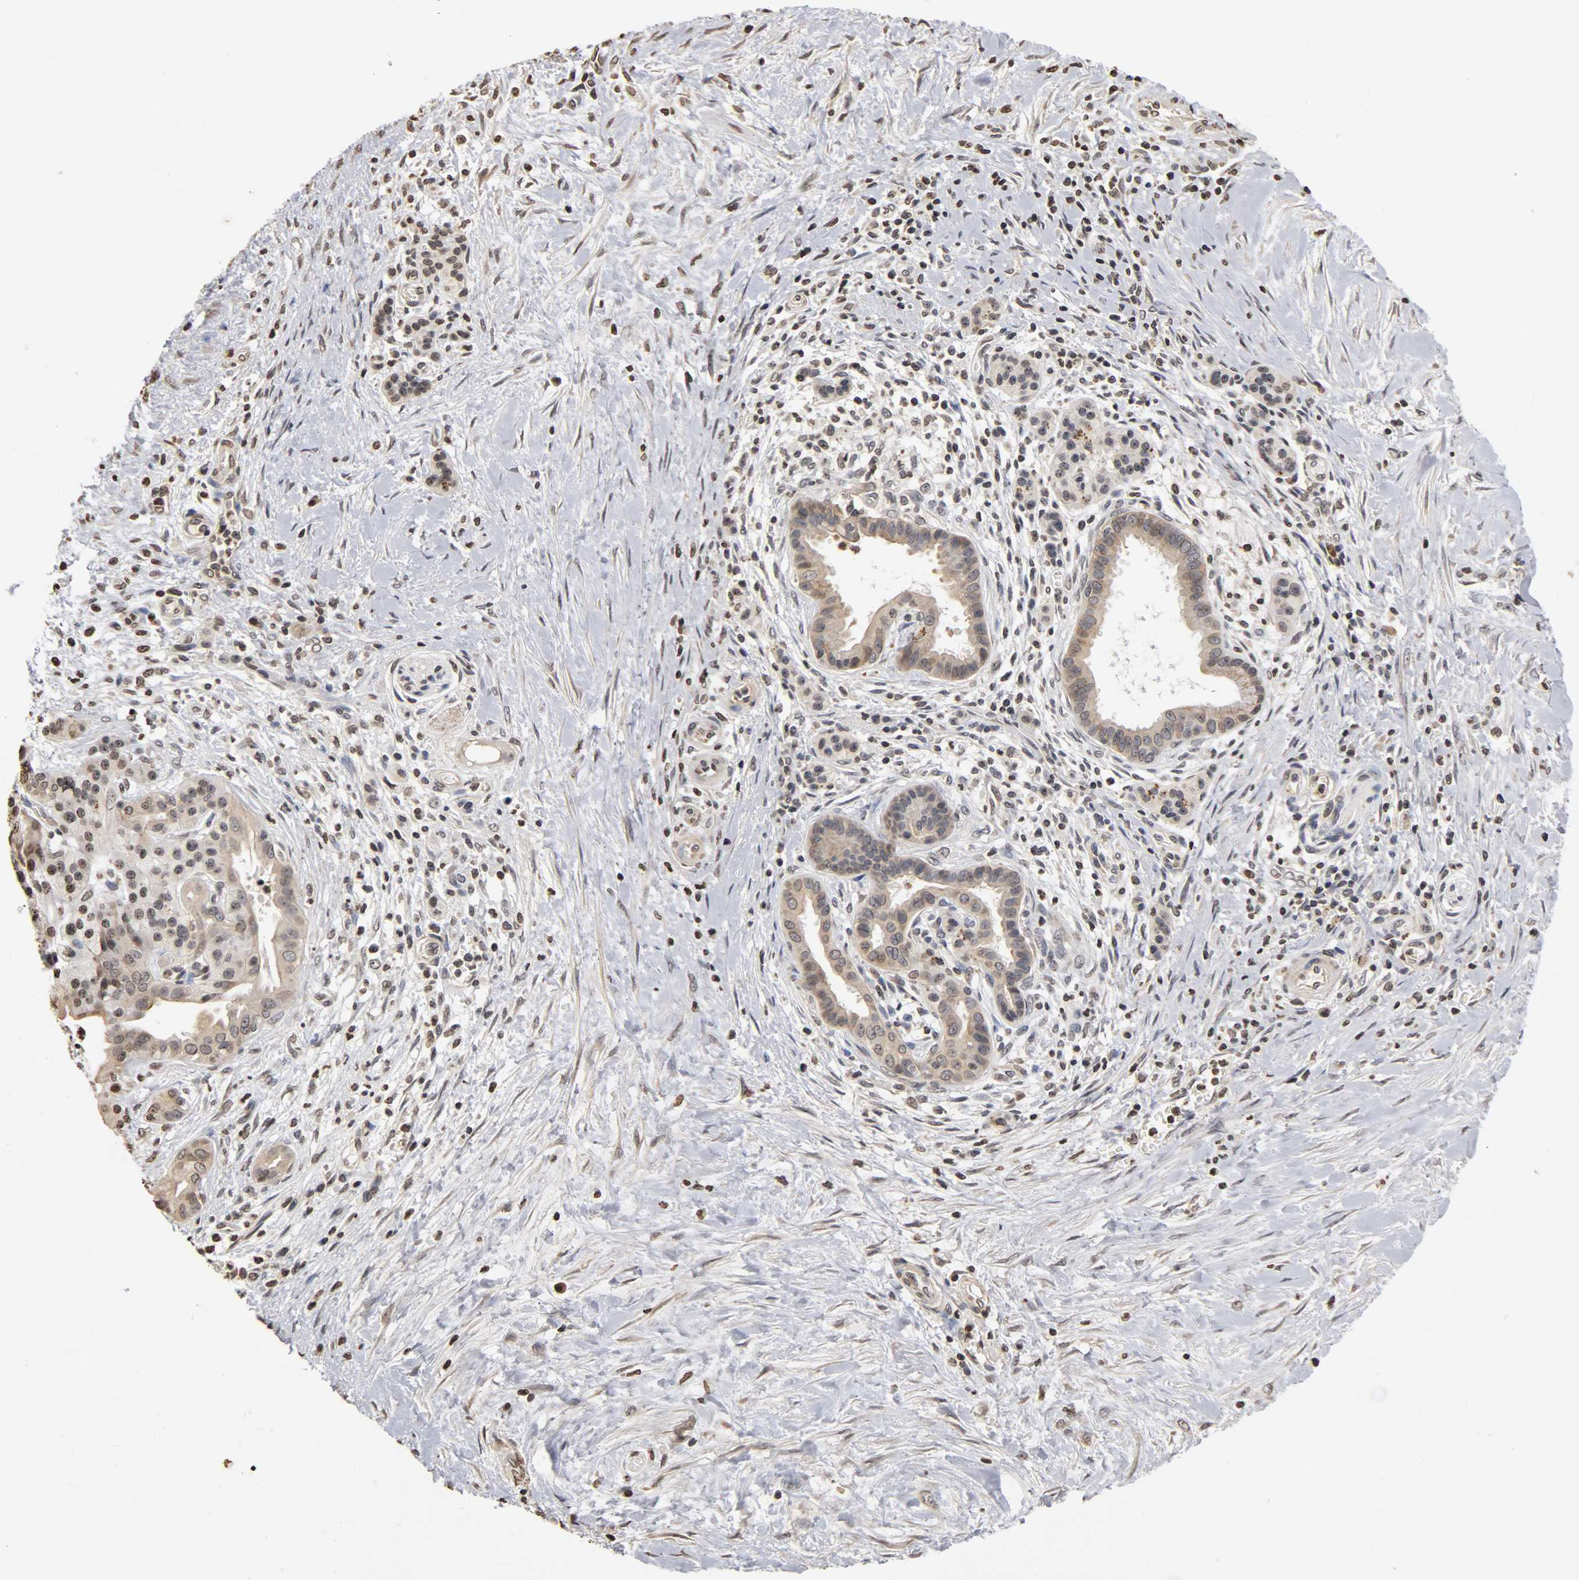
{"staining": {"intensity": "weak", "quantity": "<25%", "location": "nuclear"}, "tissue": "pancreatic cancer", "cell_type": "Tumor cells", "image_type": "cancer", "snomed": [{"axis": "morphology", "description": "Adenocarcinoma, NOS"}, {"axis": "topography", "description": "Pancreas"}], "caption": "Immunohistochemistry image of neoplastic tissue: adenocarcinoma (pancreatic) stained with DAB (3,3'-diaminobenzidine) demonstrates no significant protein expression in tumor cells. The staining was performed using DAB (3,3'-diaminobenzidine) to visualize the protein expression in brown, while the nuclei were stained in blue with hematoxylin (Magnification: 20x).", "gene": "ERCC2", "patient": {"sex": "male", "age": 59}}